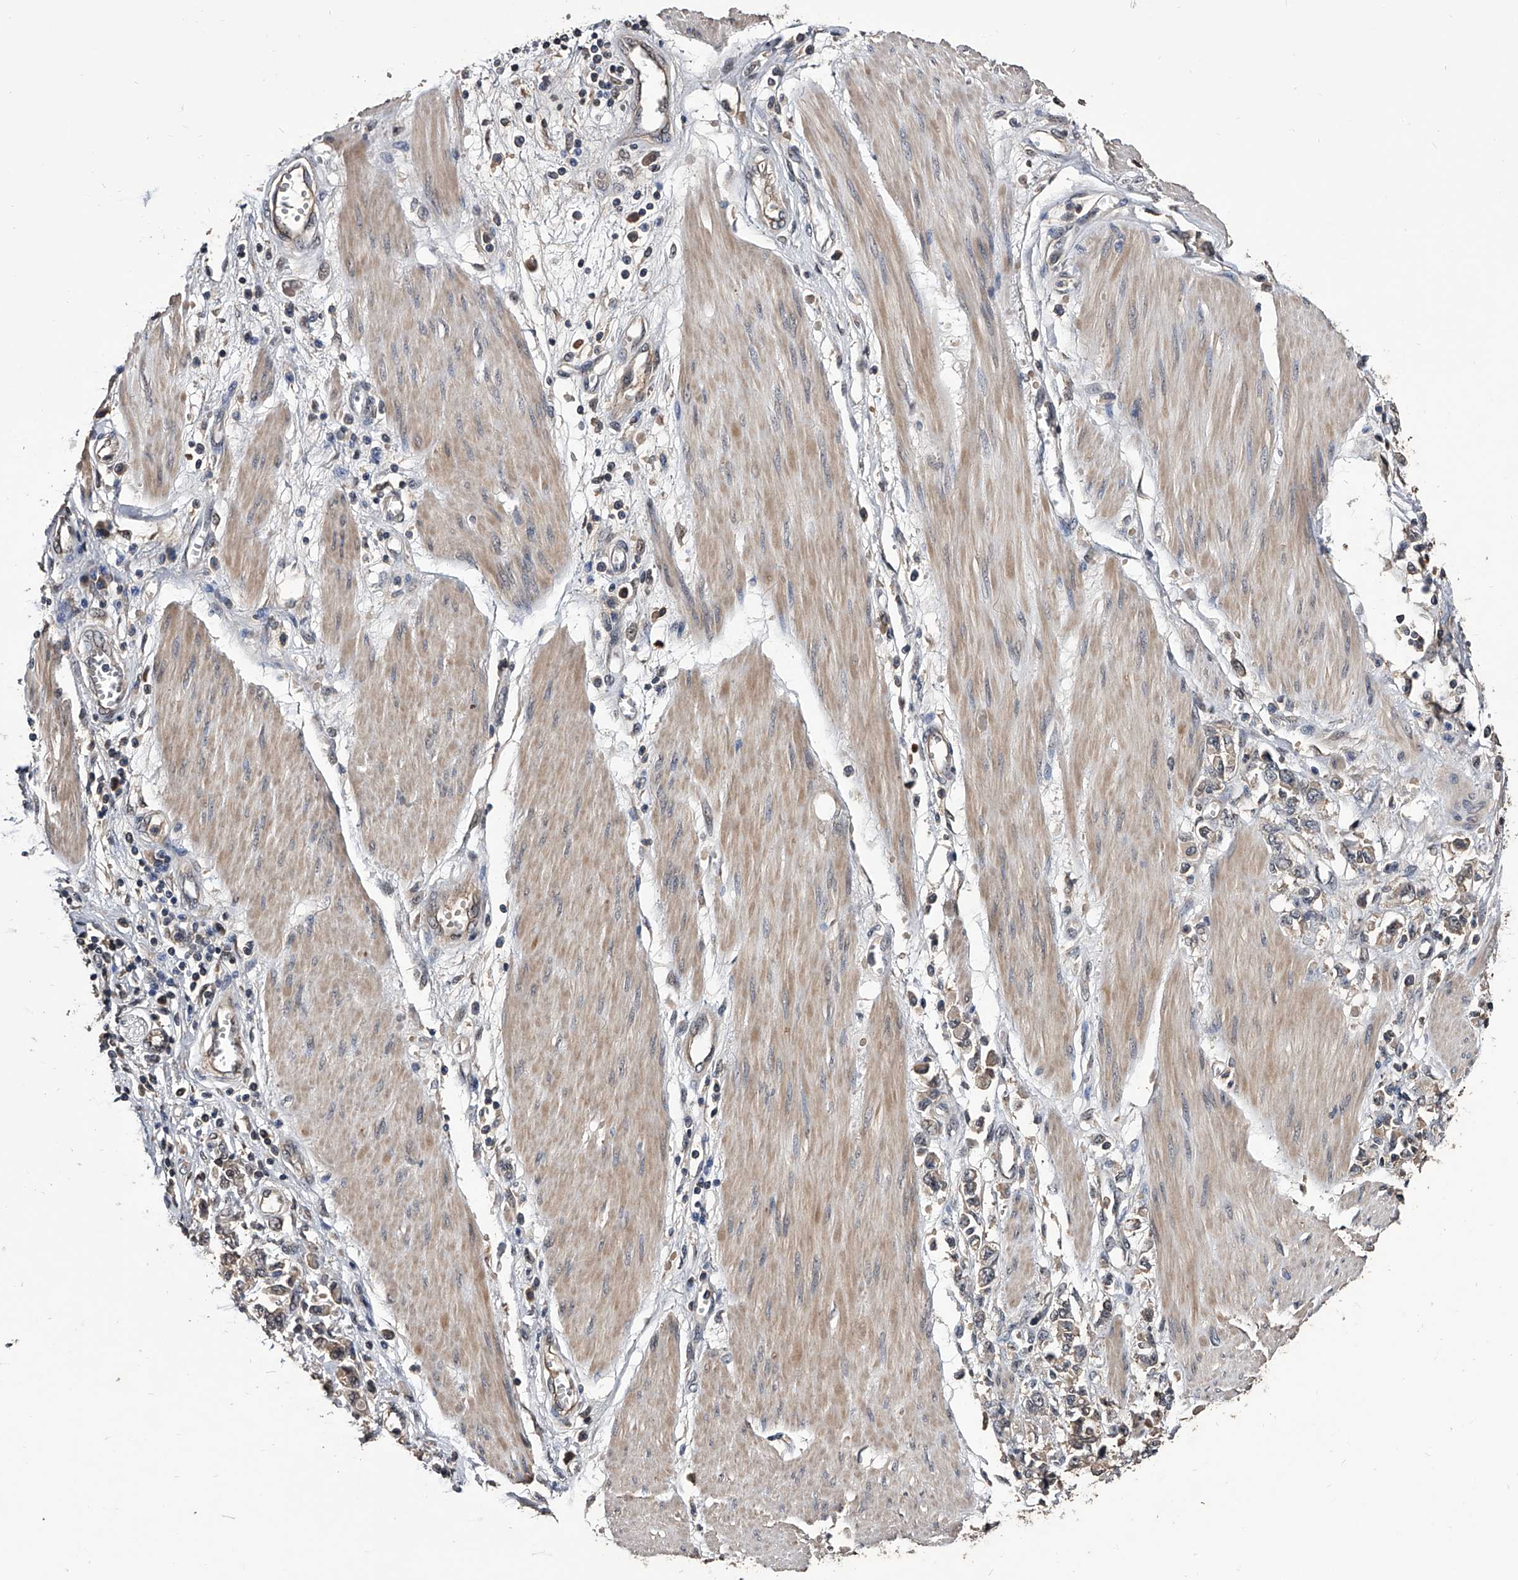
{"staining": {"intensity": "weak", "quantity": "<25%", "location": "cytoplasmic/membranous"}, "tissue": "stomach cancer", "cell_type": "Tumor cells", "image_type": "cancer", "snomed": [{"axis": "morphology", "description": "Adenocarcinoma, NOS"}, {"axis": "topography", "description": "Stomach"}], "caption": "Protein analysis of stomach cancer shows no significant positivity in tumor cells.", "gene": "EFCAB7", "patient": {"sex": "female", "age": 76}}